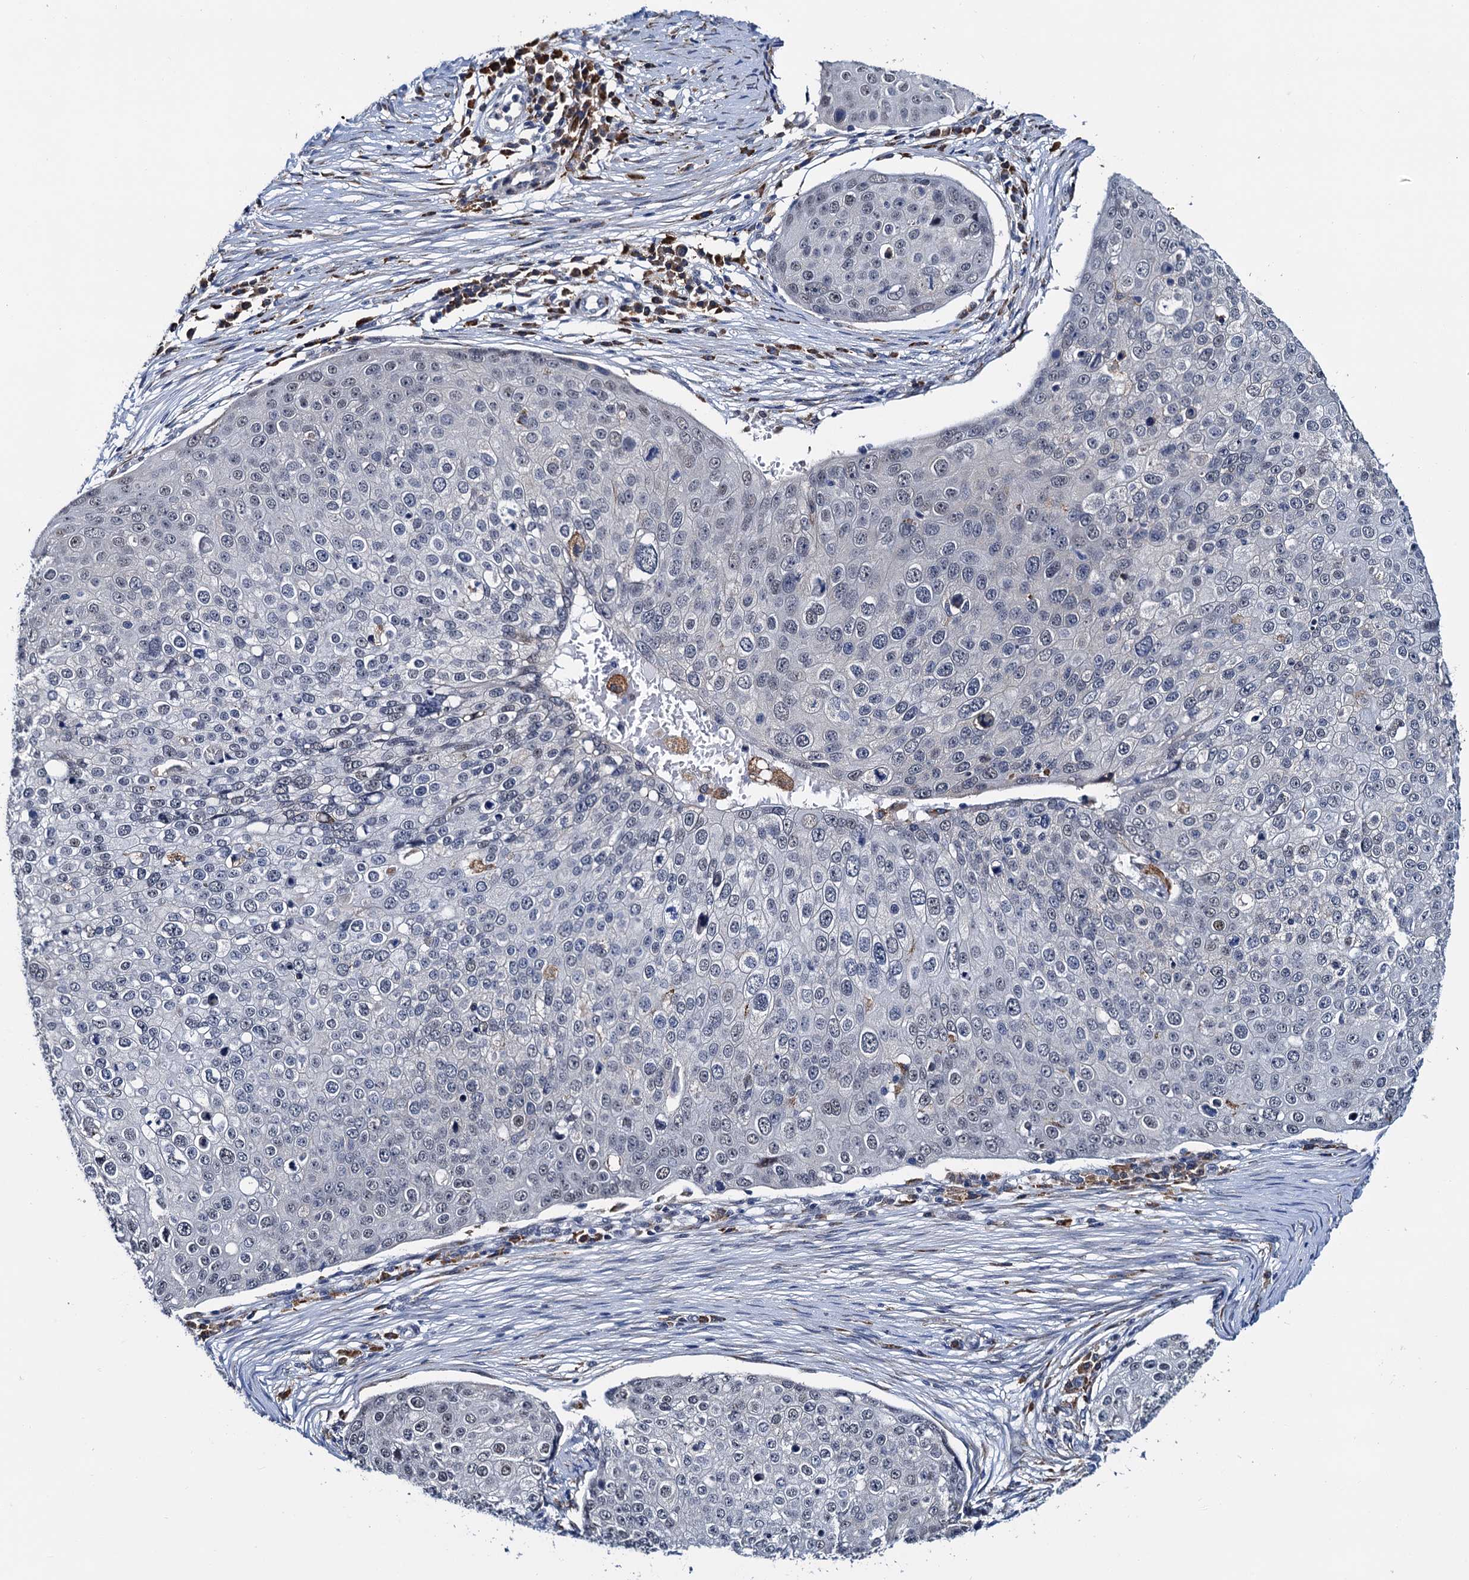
{"staining": {"intensity": "negative", "quantity": "none", "location": "none"}, "tissue": "skin cancer", "cell_type": "Tumor cells", "image_type": "cancer", "snomed": [{"axis": "morphology", "description": "Squamous cell carcinoma, NOS"}, {"axis": "topography", "description": "Skin"}], "caption": "DAB (3,3'-diaminobenzidine) immunohistochemical staining of skin cancer displays no significant expression in tumor cells.", "gene": "SLC7A10", "patient": {"sex": "male", "age": 71}}